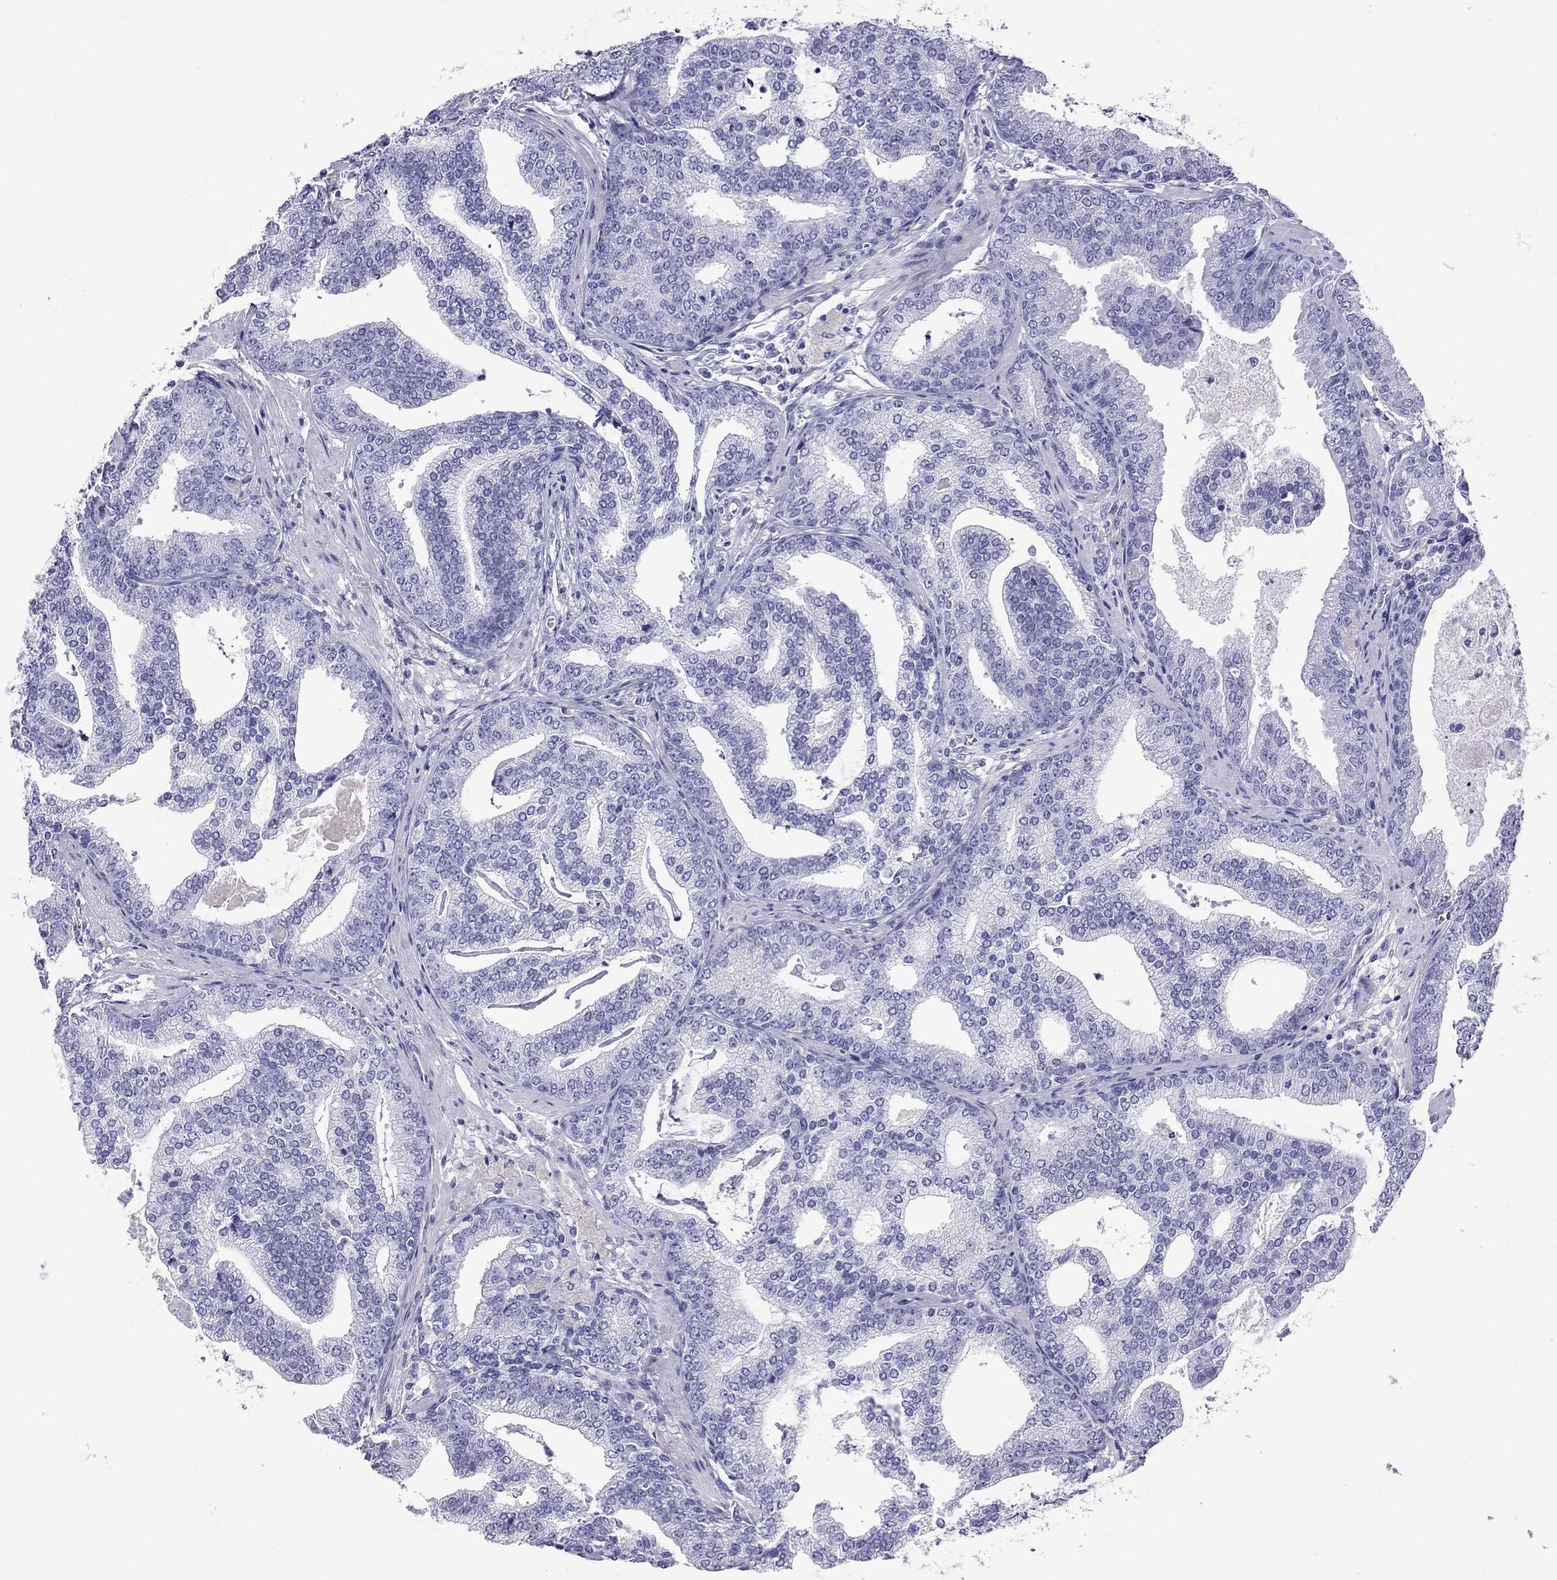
{"staining": {"intensity": "negative", "quantity": "none", "location": "none"}, "tissue": "prostate cancer", "cell_type": "Tumor cells", "image_type": "cancer", "snomed": [{"axis": "morphology", "description": "Adenocarcinoma, NOS"}, {"axis": "topography", "description": "Prostate"}], "caption": "Adenocarcinoma (prostate) was stained to show a protein in brown. There is no significant expression in tumor cells. (DAB IHC visualized using brightfield microscopy, high magnification).", "gene": "ARR3", "patient": {"sex": "male", "age": 64}}